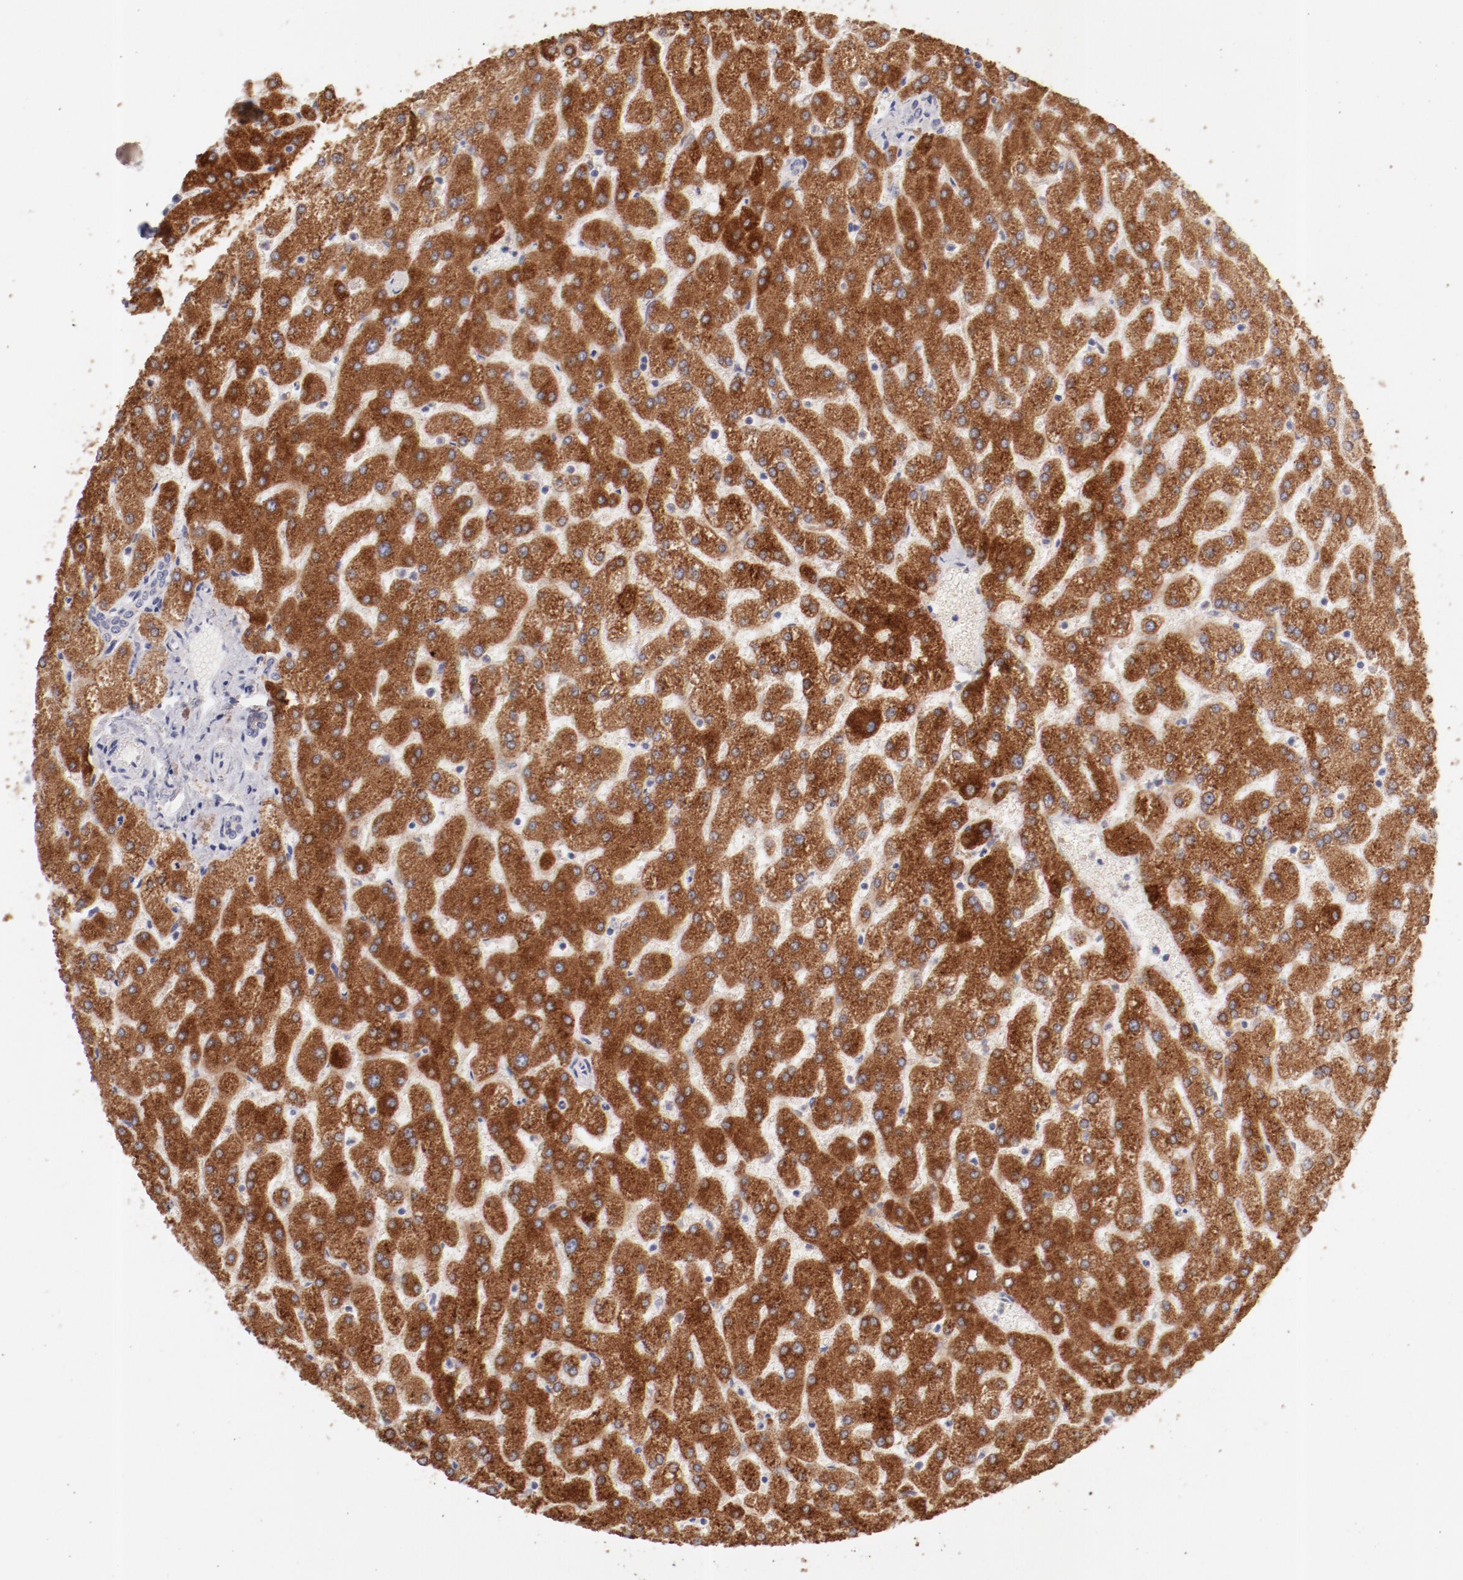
{"staining": {"intensity": "negative", "quantity": "none", "location": "none"}, "tissue": "liver", "cell_type": "Cholangiocytes", "image_type": "normal", "snomed": [{"axis": "morphology", "description": "Normal tissue, NOS"}, {"axis": "topography", "description": "Liver"}], "caption": "The image displays no staining of cholangiocytes in normal liver.", "gene": "ENTPD5", "patient": {"sex": "female", "age": 32}}